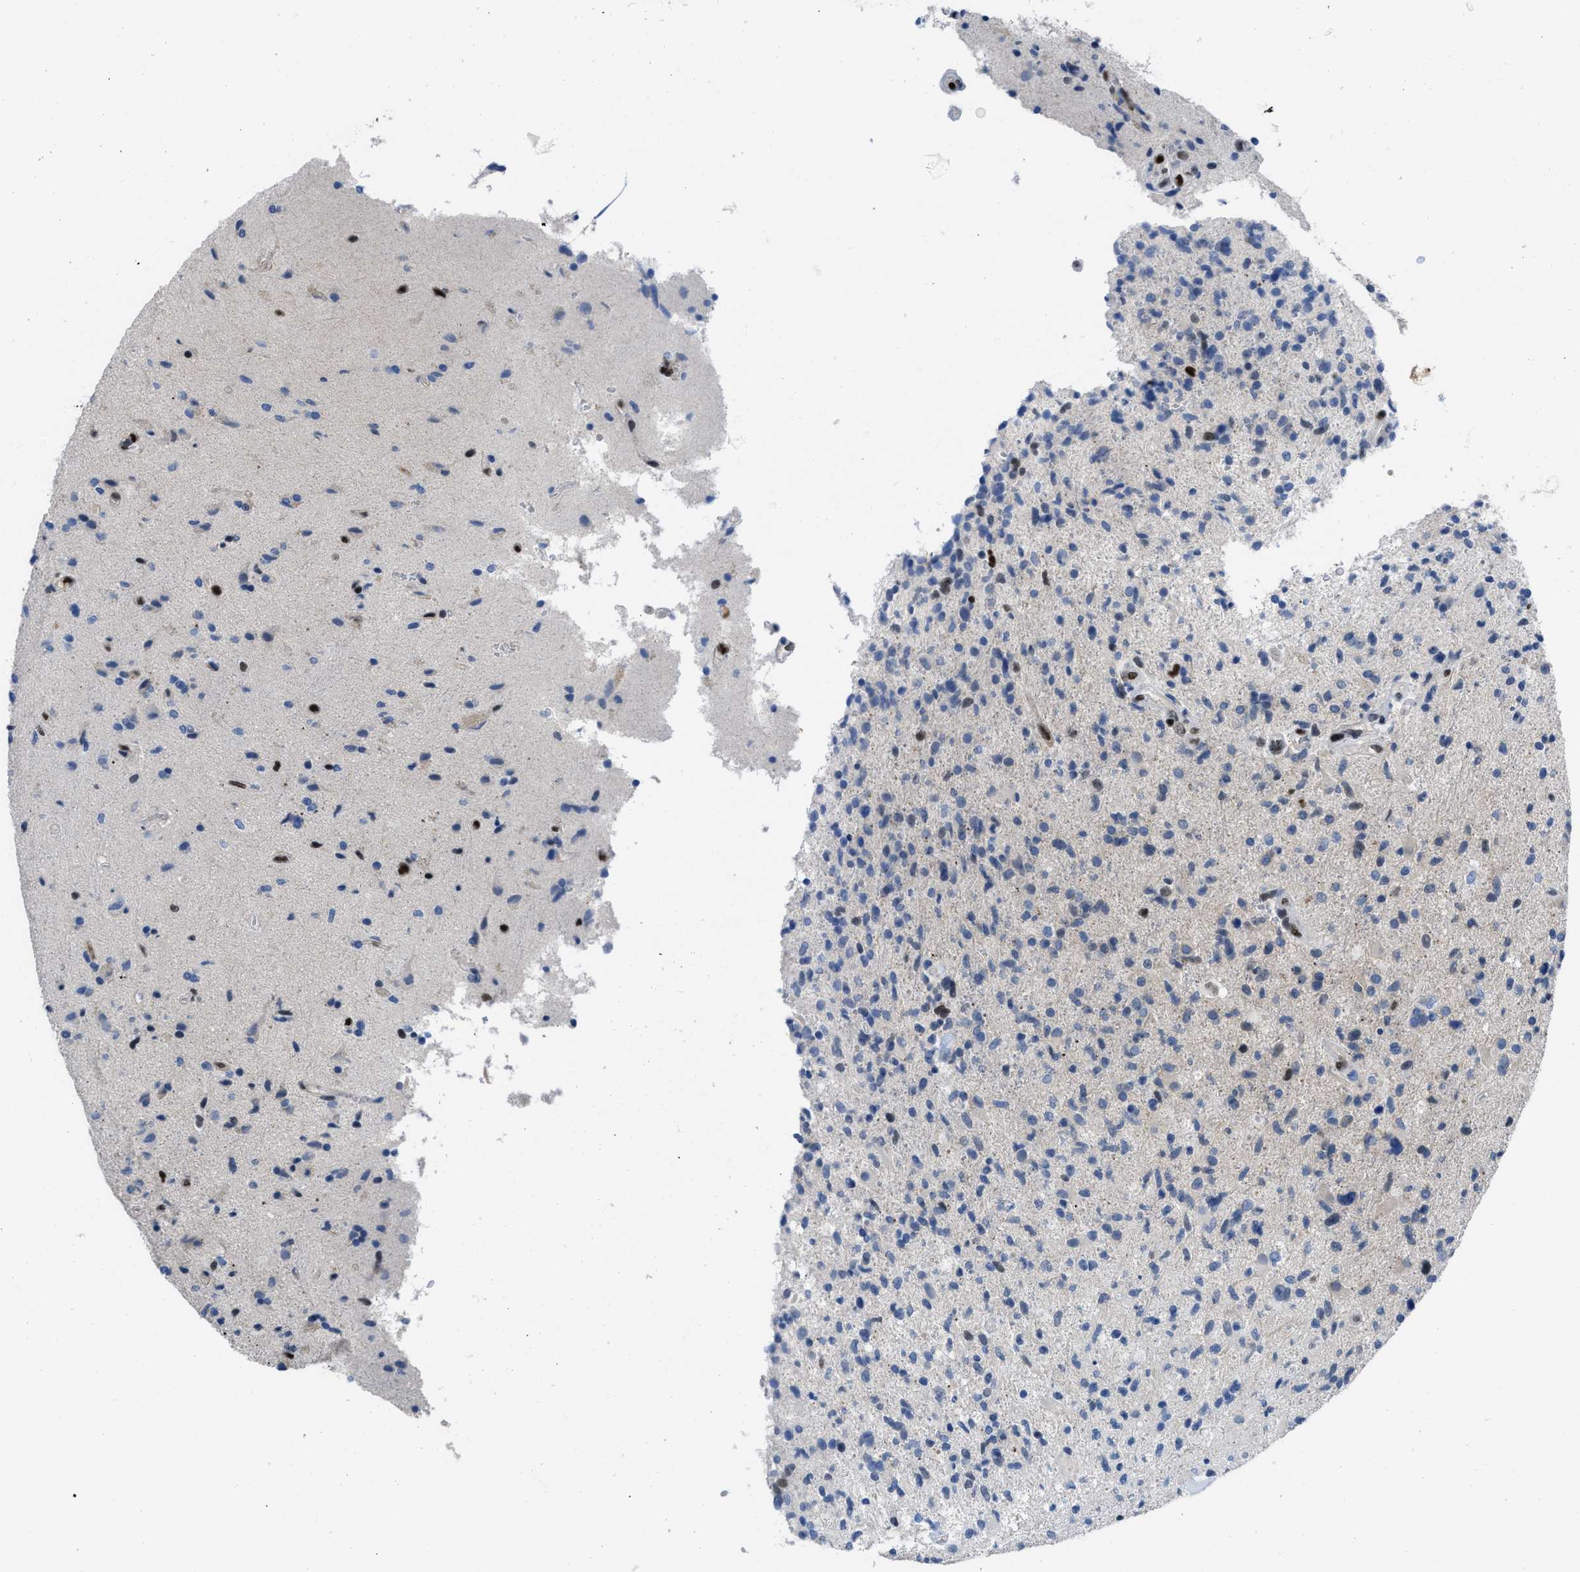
{"staining": {"intensity": "weak", "quantity": "<25%", "location": "cytoplasmic/membranous"}, "tissue": "glioma", "cell_type": "Tumor cells", "image_type": "cancer", "snomed": [{"axis": "morphology", "description": "Glioma, malignant, High grade"}, {"axis": "topography", "description": "Brain"}], "caption": "Tumor cells are negative for brown protein staining in malignant glioma (high-grade).", "gene": "LEF1", "patient": {"sex": "male", "age": 72}}